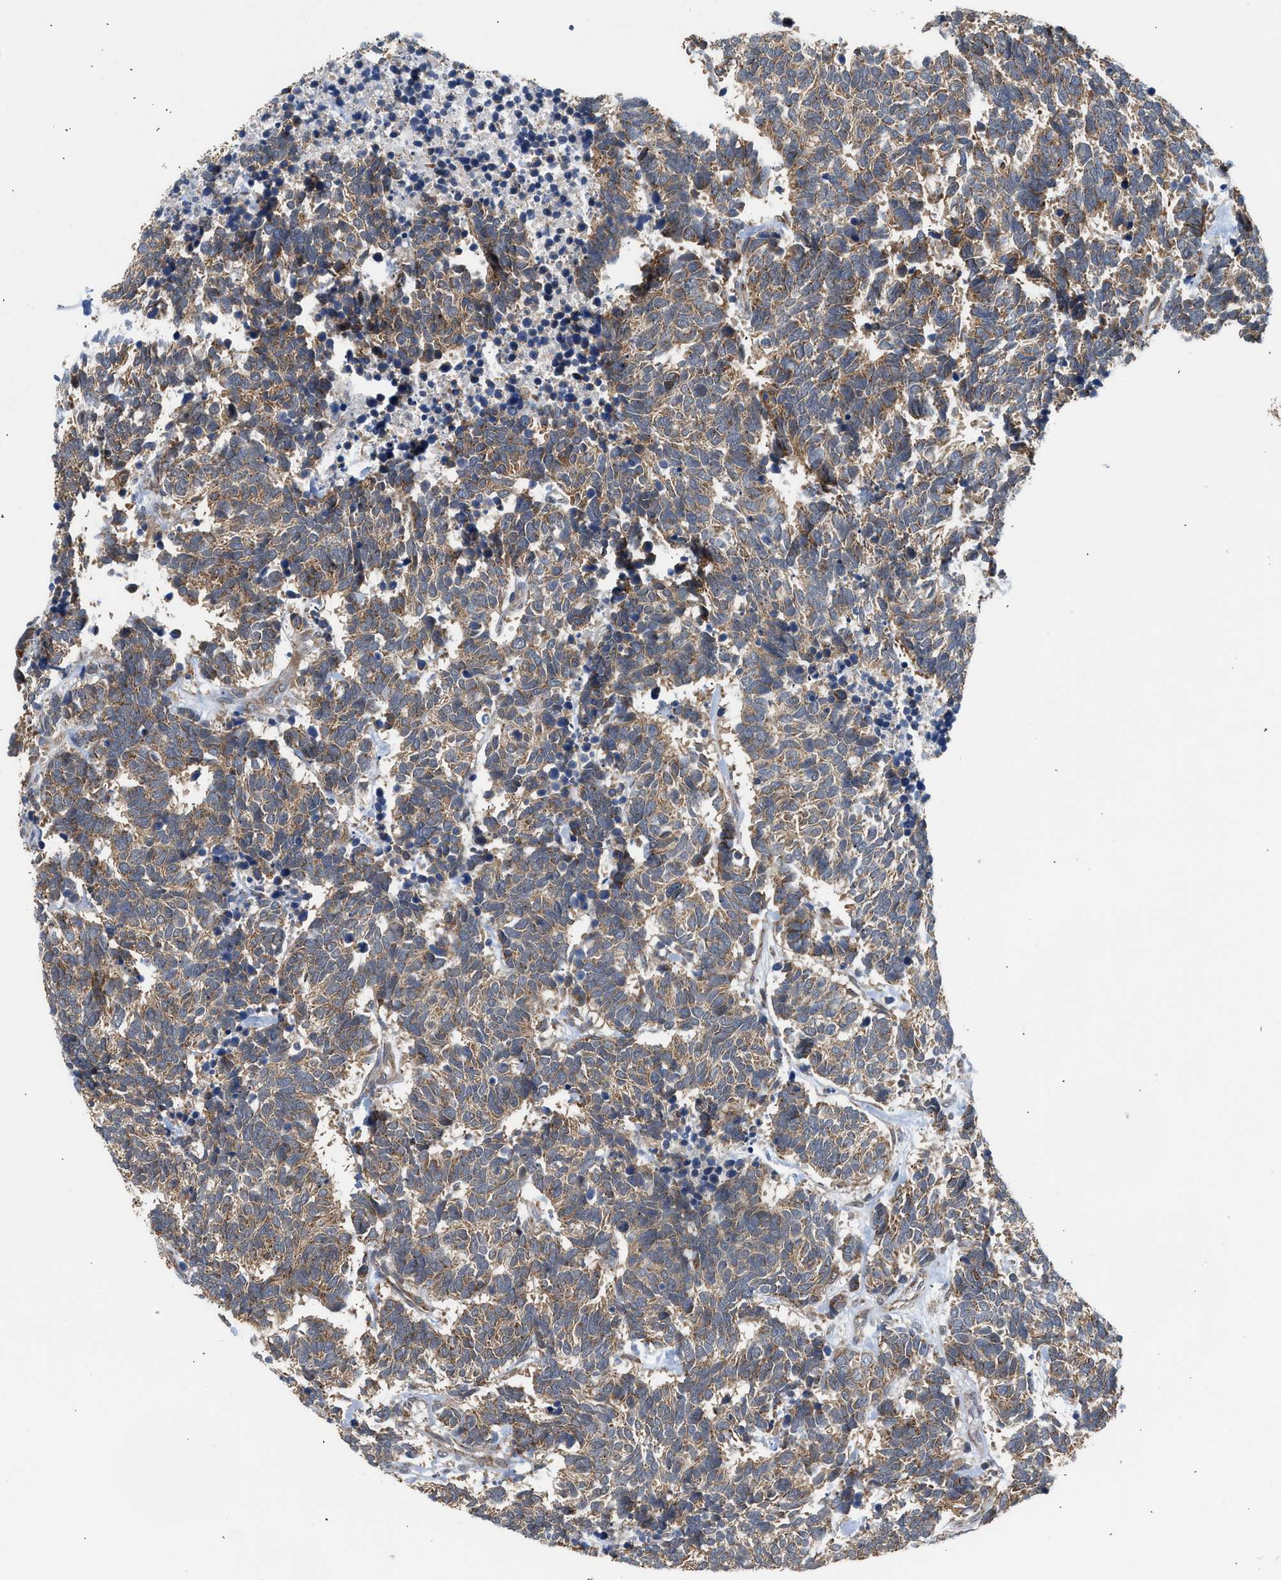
{"staining": {"intensity": "moderate", "quantity": ">75%", "location": "cytoplasmic/membranous"}, "tissue": "carcinoid", "cell_type": "Tumor cells", "image_type": "cancer", "snomed": [{"axis": "morphology", "description": "Carcinoma, NOS"}, {"axis": "morphology", "description": "Carcinoid, malignant, NOS"}, {"axis": "topography", "description": "Urinary bladder"}], "caption": "Human carcinoid stained for a protein (brown) reveals moderate cytoplasmic/membranous positive staining in about >75% of tumor cells.", "gene": "POLG2", "patient": {"sex": "male", "age": 57}}